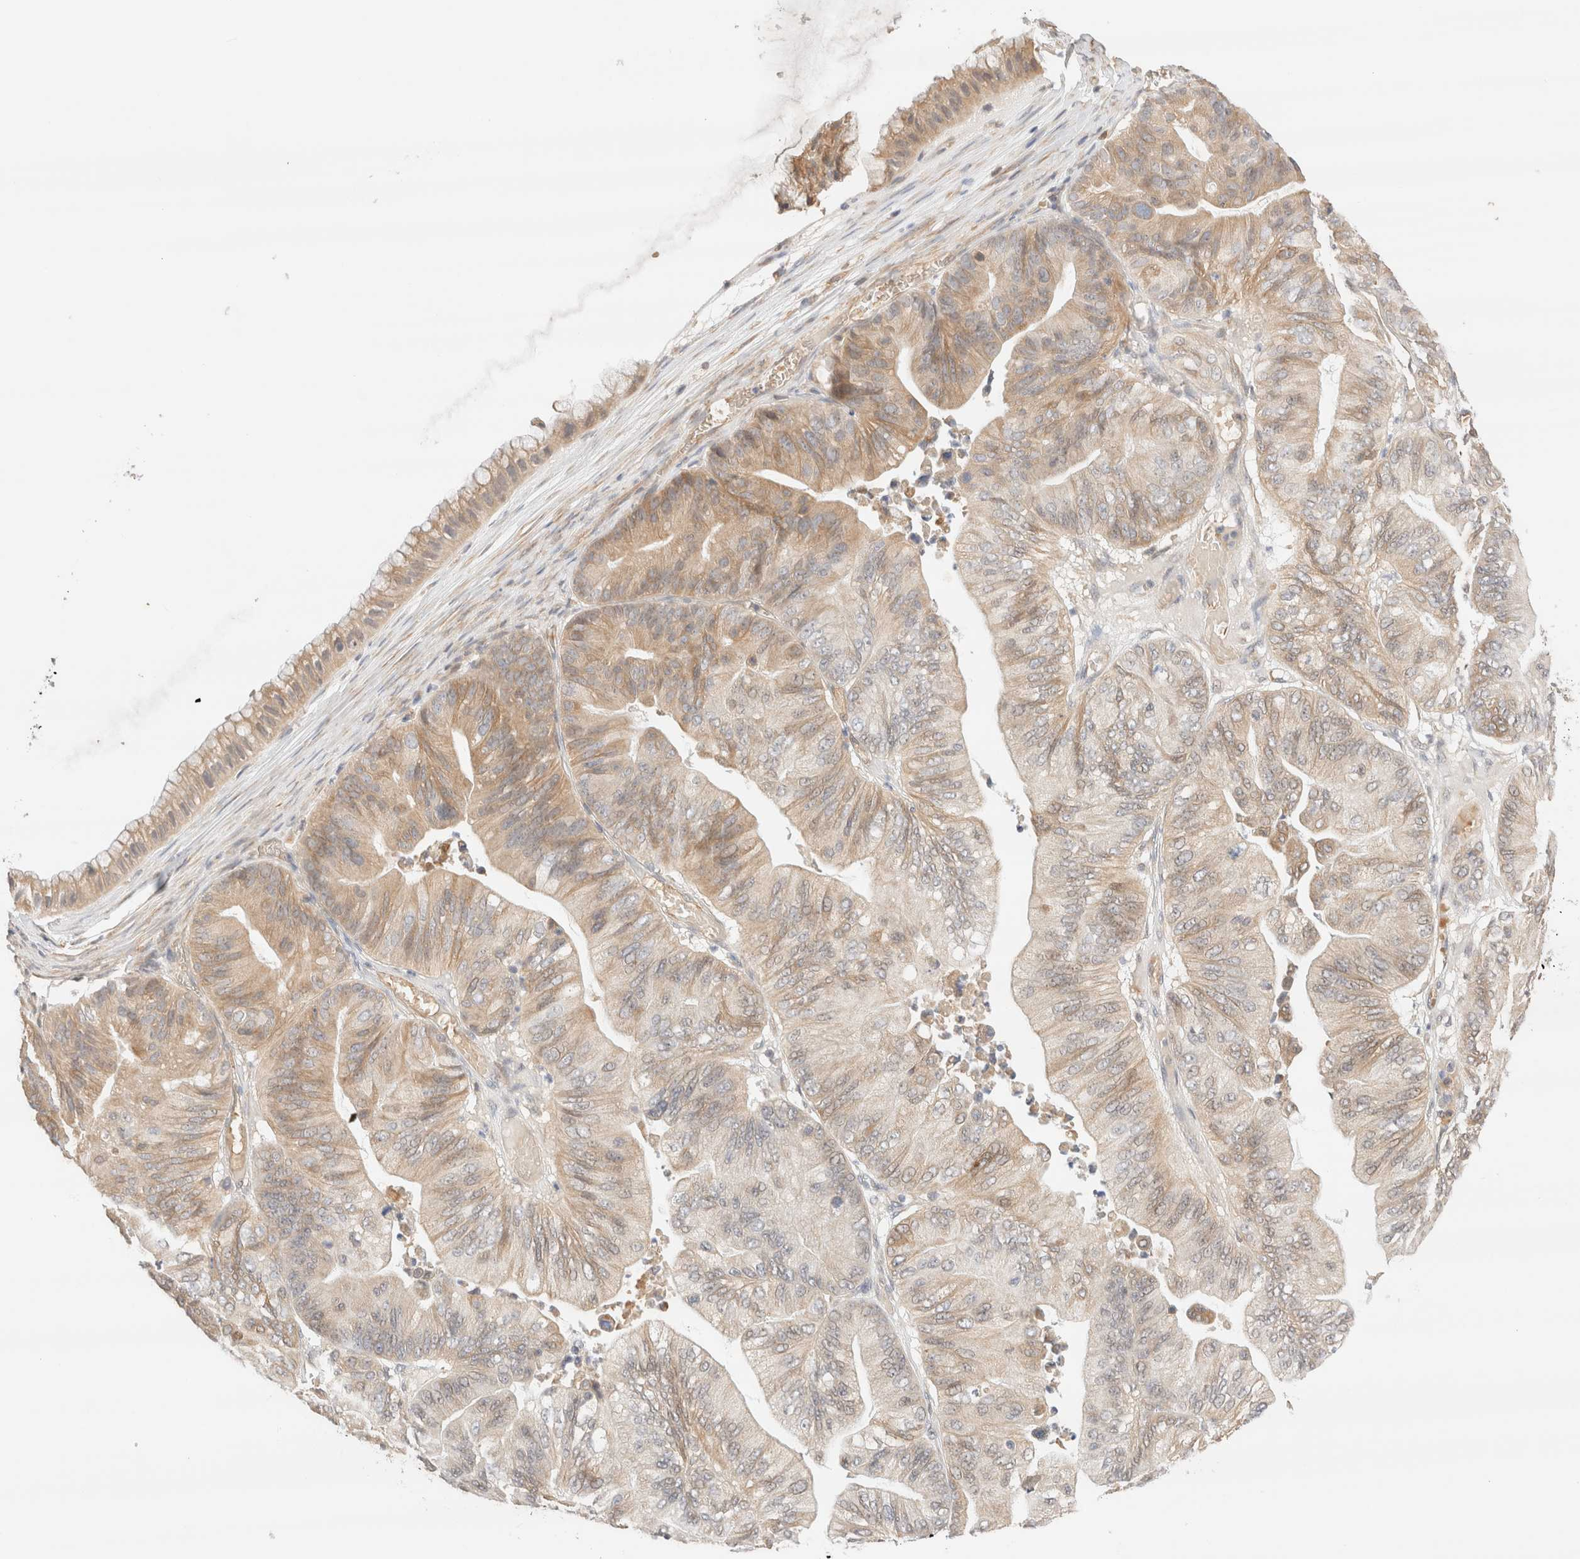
{"staining": {"intensity": "weak", "quantity": ">75%", "location": "cytoplasmic/membranous"}, "tissue": "ovarian cancer", "cell_type": "Tumor cells", "image_type": "cancer", "snomed": [{"axis": "morphology", "description": "Cystadenocarcinoma, mucinous, NOS"}, {"axis": "topography", "description": "Ovary"}], "caption": "An immunohistochemistry histopathology image of neoplastic tissue is shown. Protein staining in brown shows weak cytoplasmic/membranous positivity in ovarian cancer (mucinous cystadenocarcinoma) within tumor cells.", "gene": "SYVN1", "patient": {"sex": "female", "age": 61}}